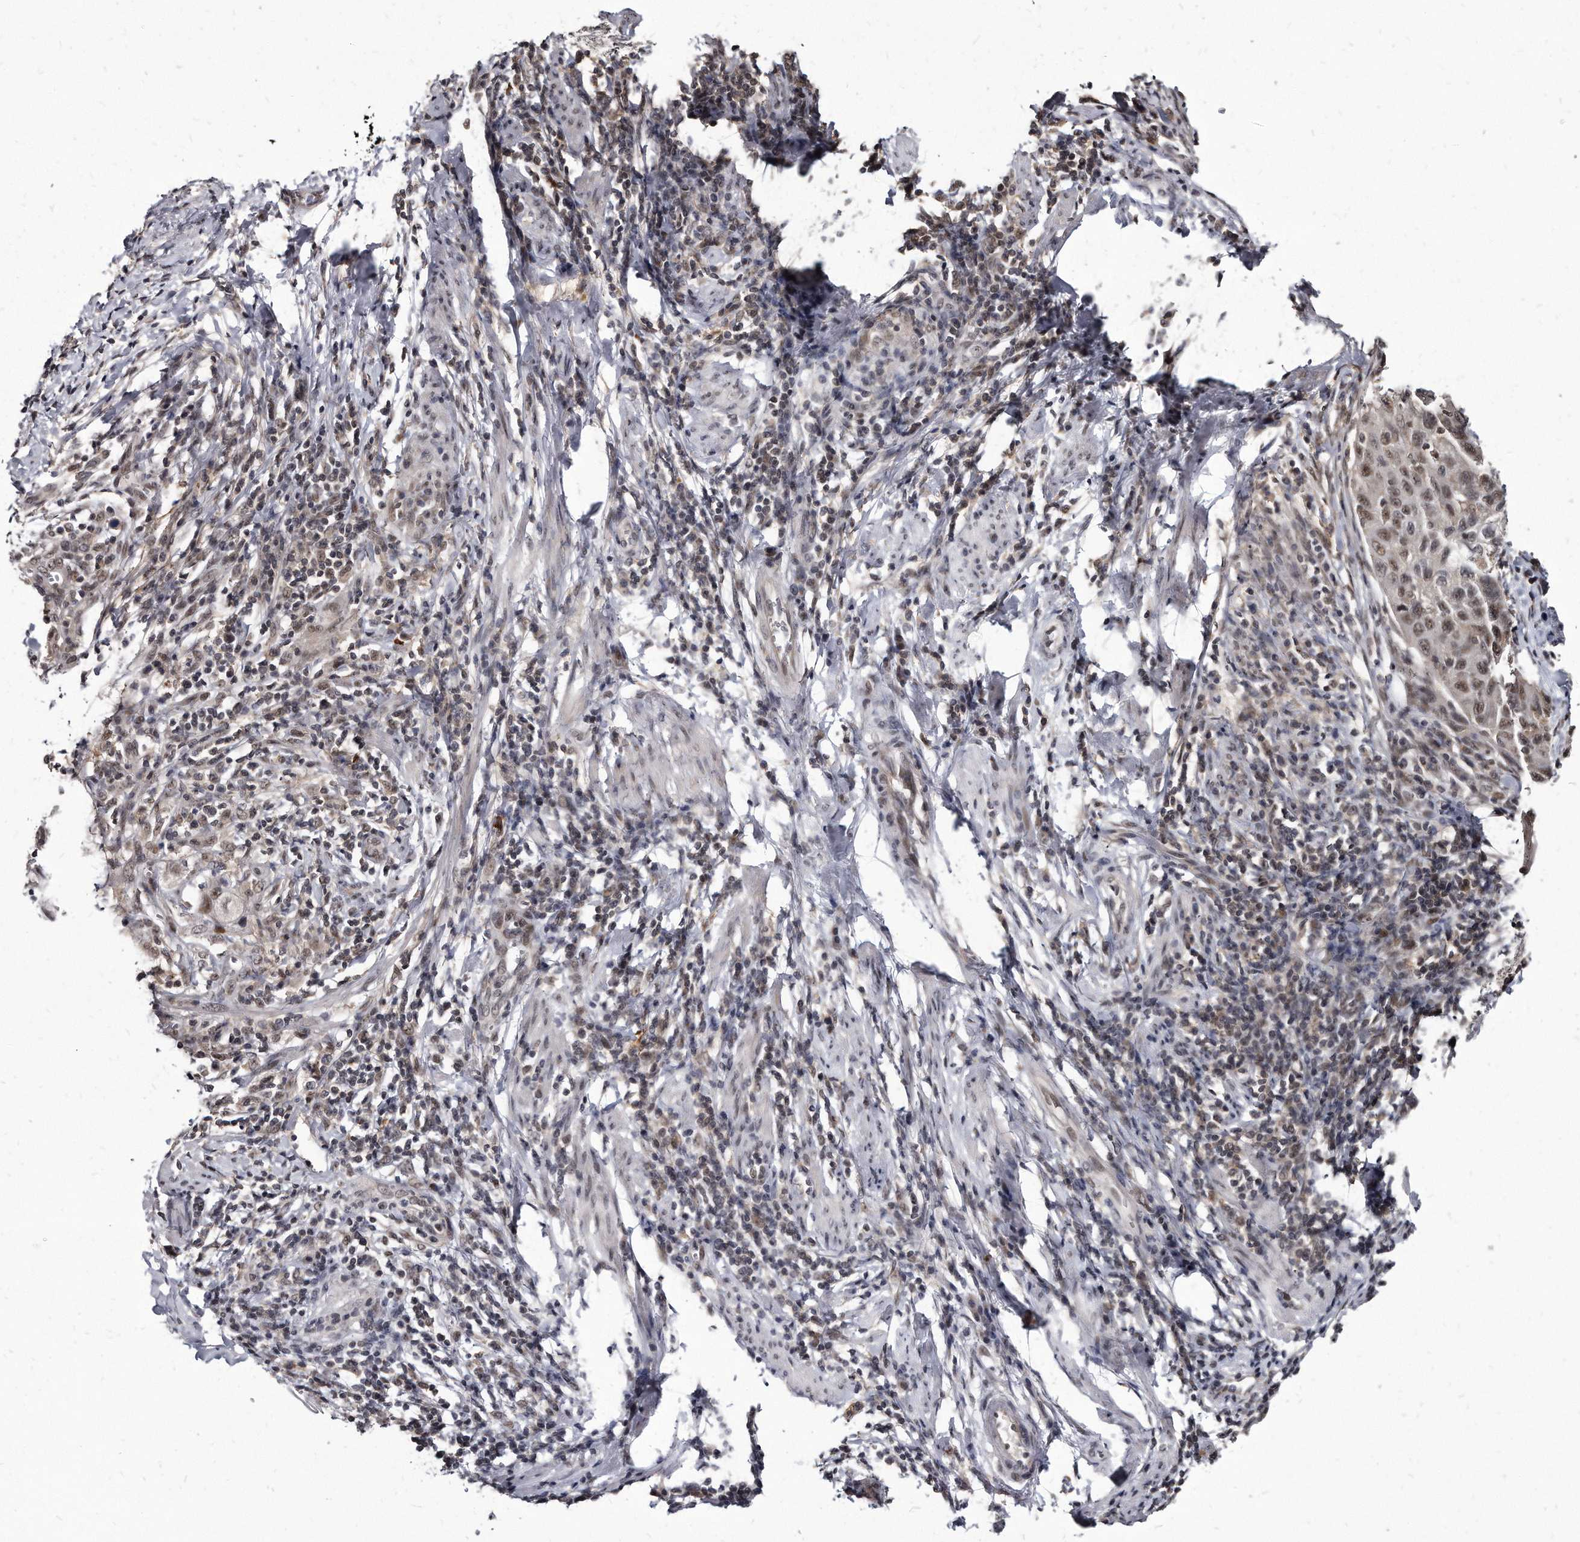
{"staining": {"intensity": "moderate", "quantity": ">75%", "location": "nuclear"}, "tissue": "cervical cancer", "cell_type": "Tumor cells", "image_type": "cancer", "snomed": [{"axis": "morphology", "description": "Squamous cell carcinoma, NOS"}, {"axis": "topography", "description": "Cervix"}], "caption": "An IHC micrograph of neoplastic tissue is shown. Protein staining in brown labels moderate nuclear positivity in cervical cancer (squamous cell carcinoma) within tumor cells. Using DAB (brown) and hematoxylin (blue) stains, captured at high magnification using brightfield microscopy.", "gene": "KLHDC3", "patient": {"sex": "female", "age": 53}}